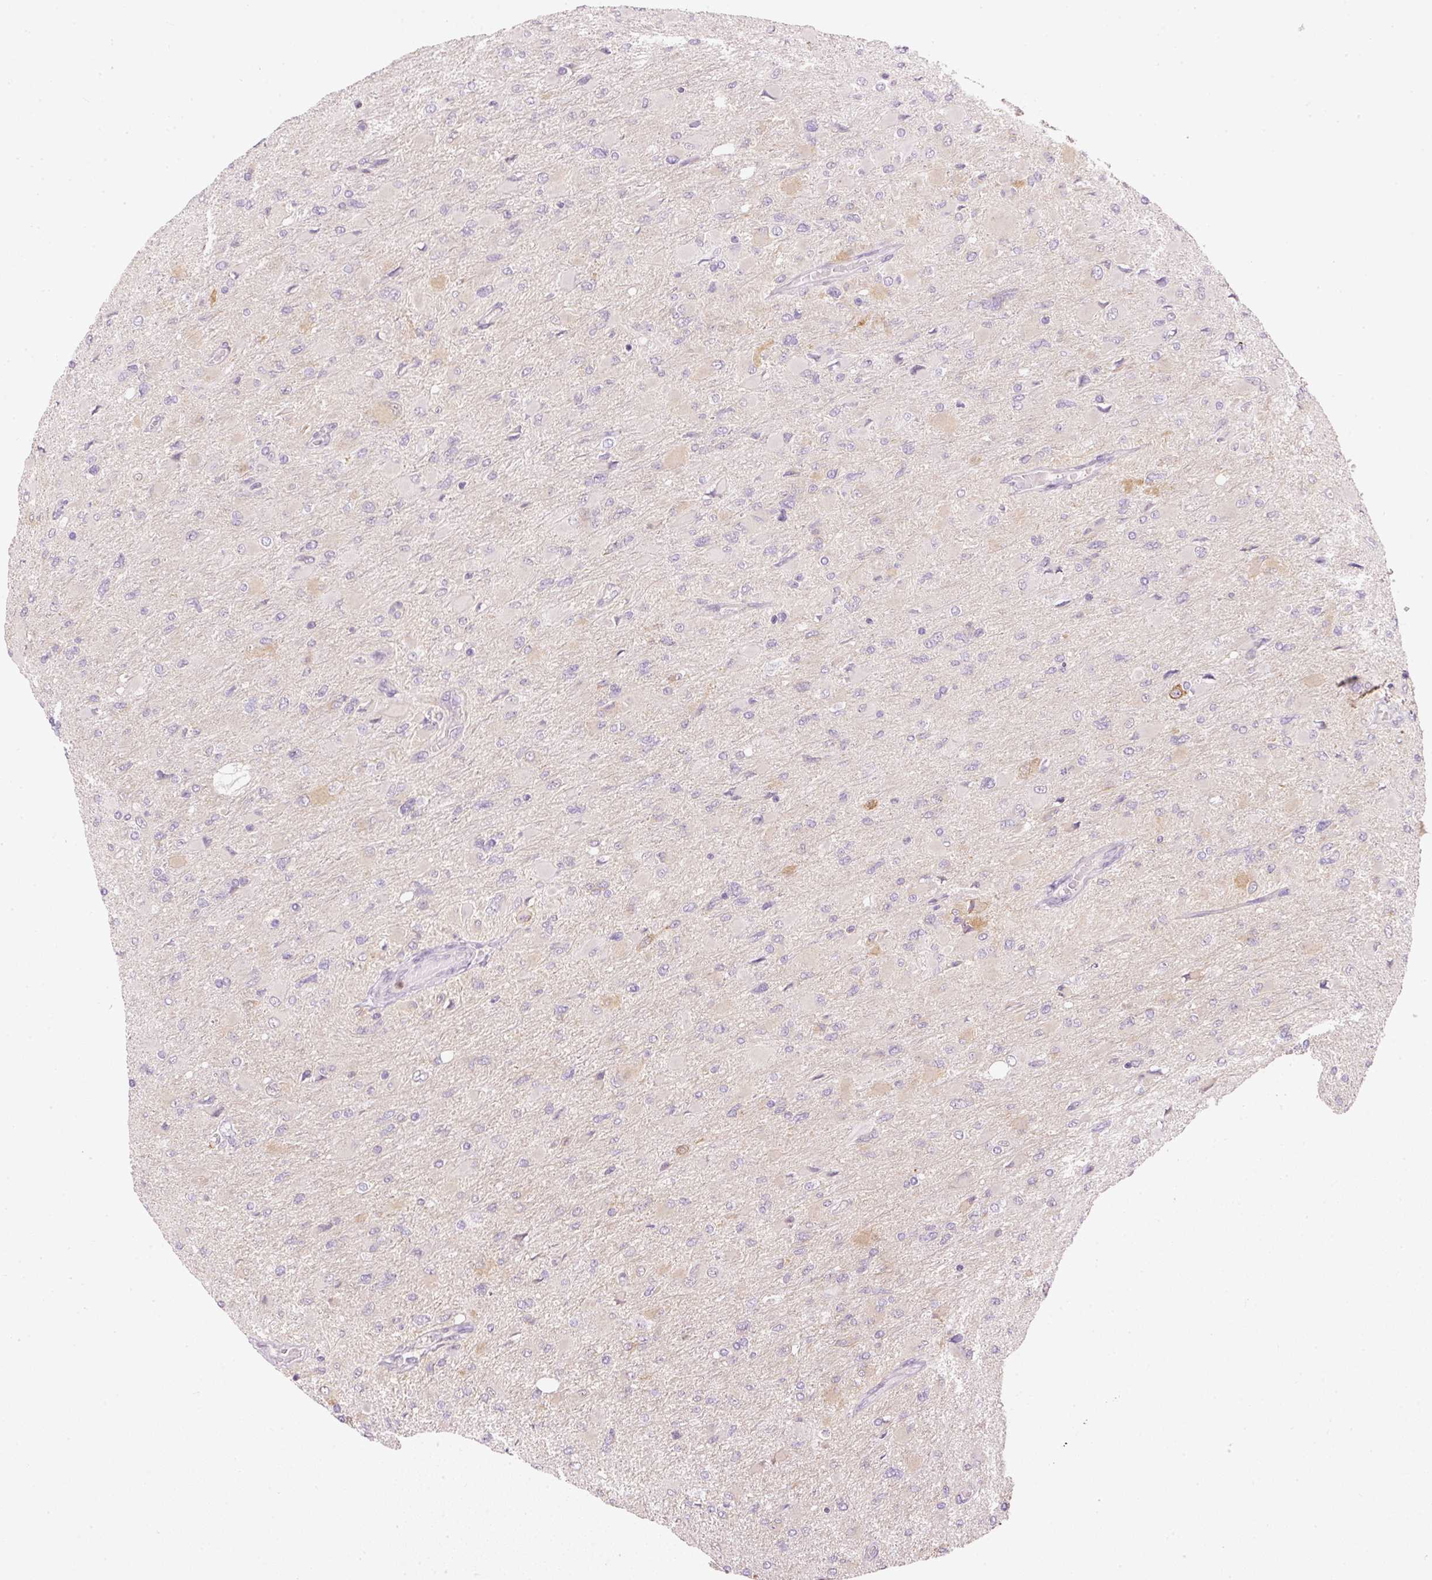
{"staining": {"intensity": "negative", "quantity": "none", "location": "none"}, "tissue": "glioma", "cell_type": "Tumor cells", "image_type": "cancer", "snomed": [{"axis": "morphology", "description": "Glioma, malignant, High grade"}, {"axis": "topography", "description": "Cerebral cortex"}], "caption": "Human high-grade glioma (malignant) stained for a protein using IHC displays no staining in tumor cells.", "gene": "CTTNBP2", "patient": {"sex": "female", "age": 36}}